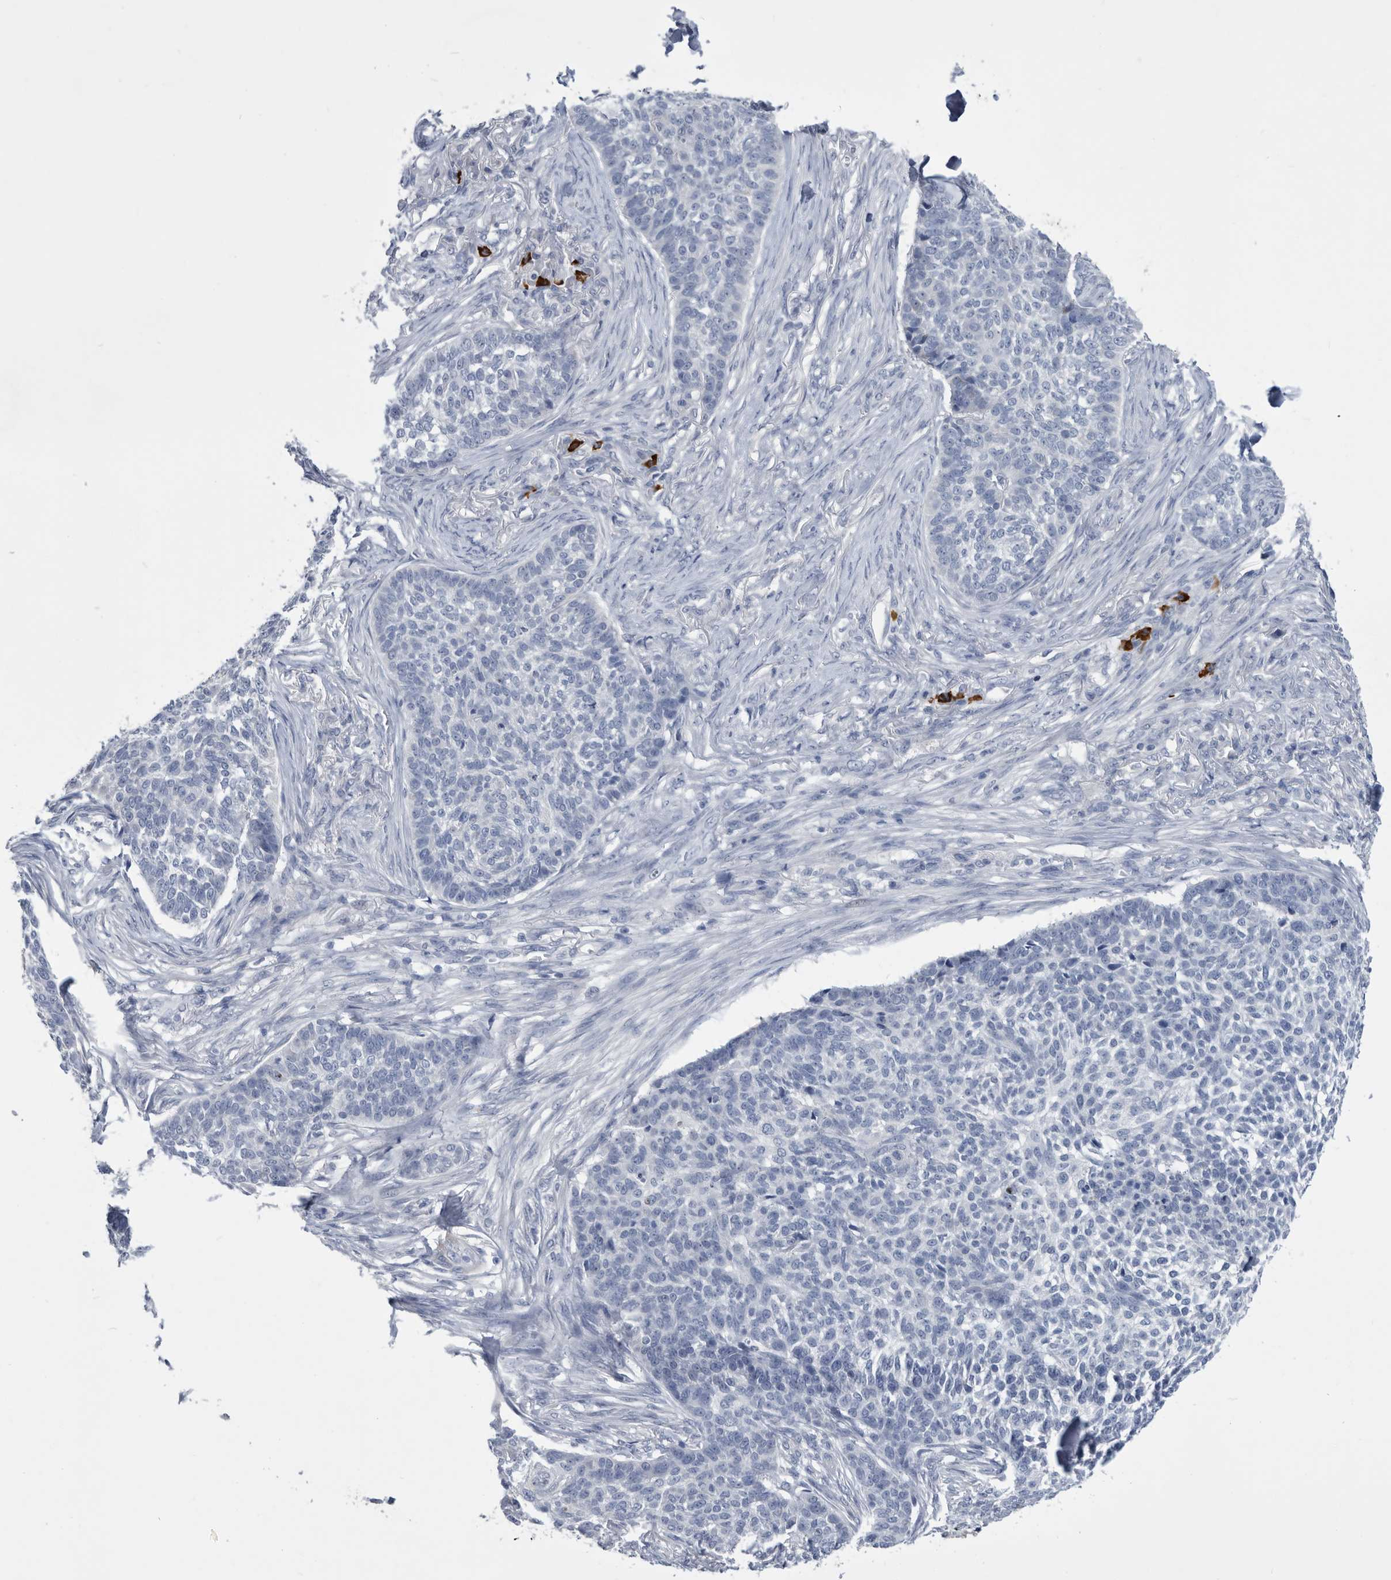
{"staining": {"intensity": "negative", "quantity": "none", "location": "none"}, "tissue": "skin cancer", "cell_type": "Tumor cells", "image_type": "cancer", "snomed": [{"axis": "morphology", "description": "Basal cell carcinoma"}, {"axis": "topography", "description": "Skin"}], "caption": "An immunohistochemistry (IHC) image of skin cancer is shown. There is no staining in tumor cells of skin cancer.", "gene": "BTBD6", "patient": {"sex": "male", "age": 85}}